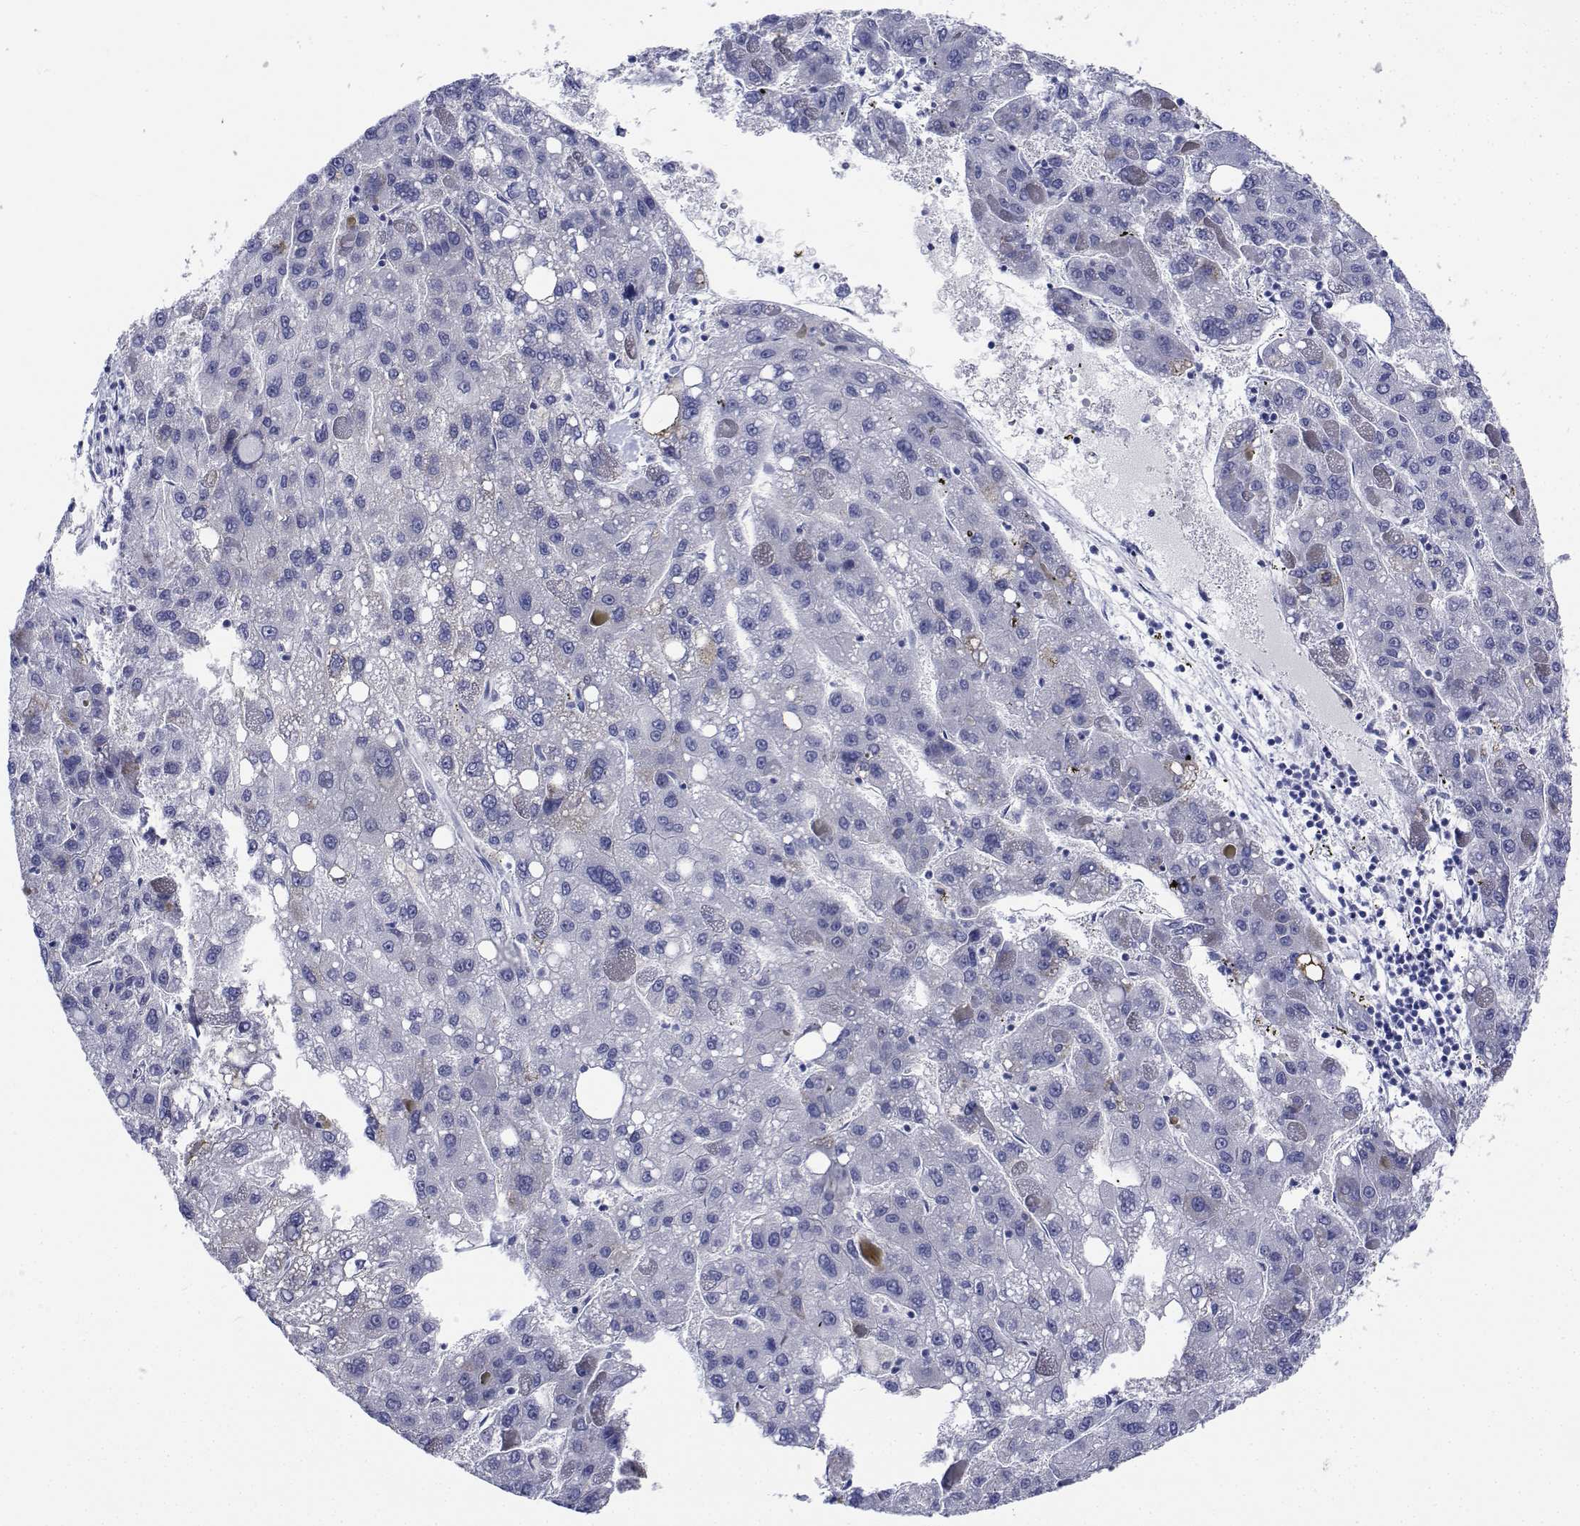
{"staining": {"intensity": "negative", "quantity": "none", "location": "none"}, "tissue": "liver cancer", "cell_type": "Tumor cells", "image_type": "cancer", "snomed": [{"axis": "morphology", "description": "Carcinoma, Hepatocellular, NOS"}, {"axis": "topography", "description": "Liver"}], "caption": "A high-resolution micrograph shows immunohistochemistry (IHC) staining of liver cancer, which exhibits no significant expression in tumor cells. The staining is performed using DAB (3,3'-diaminobenzidine) brown chromogen with nuclei counter-stained in using hematoxylin.", "gene": "CDHR3", "patient": {"sex": "female", "age": 82}}